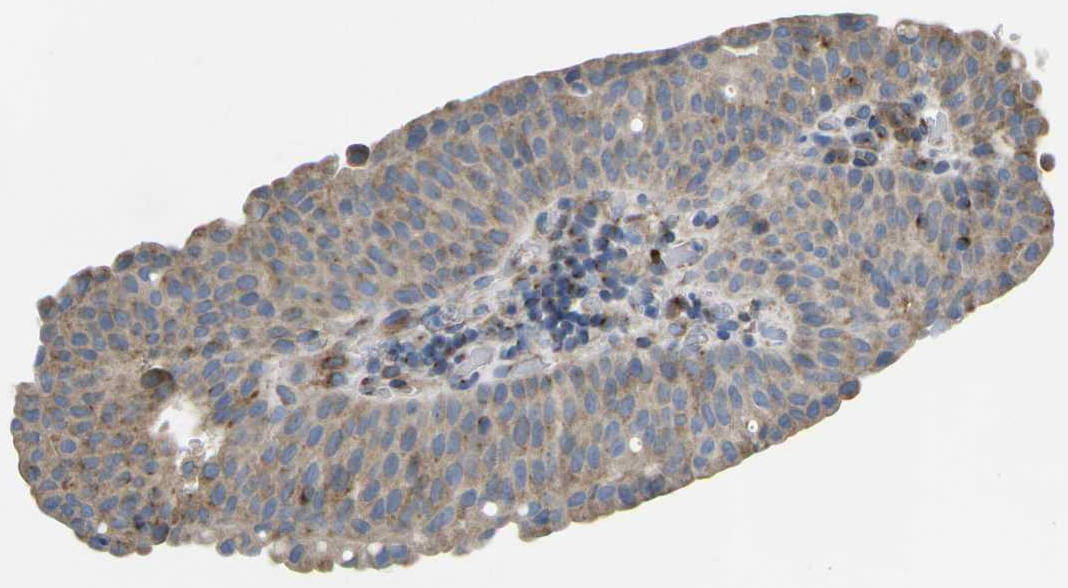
{"staining": {"intensity": "moderate", "quantity": "25%-75%", "location": "cytoplasmic/membranous"}, "tissue": "urothelial cancer", "cell_type": "Tumor cells", "image_type": "cancer", "snomed": [{"axis": "morphology", "description": "Urothelial carcinoma, Low grade"}, {"axis": "topography", "description": "Urinary bladder"}], "caption": "Immunohistochemistry (DAB (3,3'-diaminobenzidine)) staining of human urothelial cancer demonstrates moderate cytoplasmic/membranous protein positivity in approximately 25%-75% of tumor cells. (DAB IHC with brightfield microscopy, high magnification).", "gene": "TMEFF2", "patient": {"sex": "female", "age": 75}}